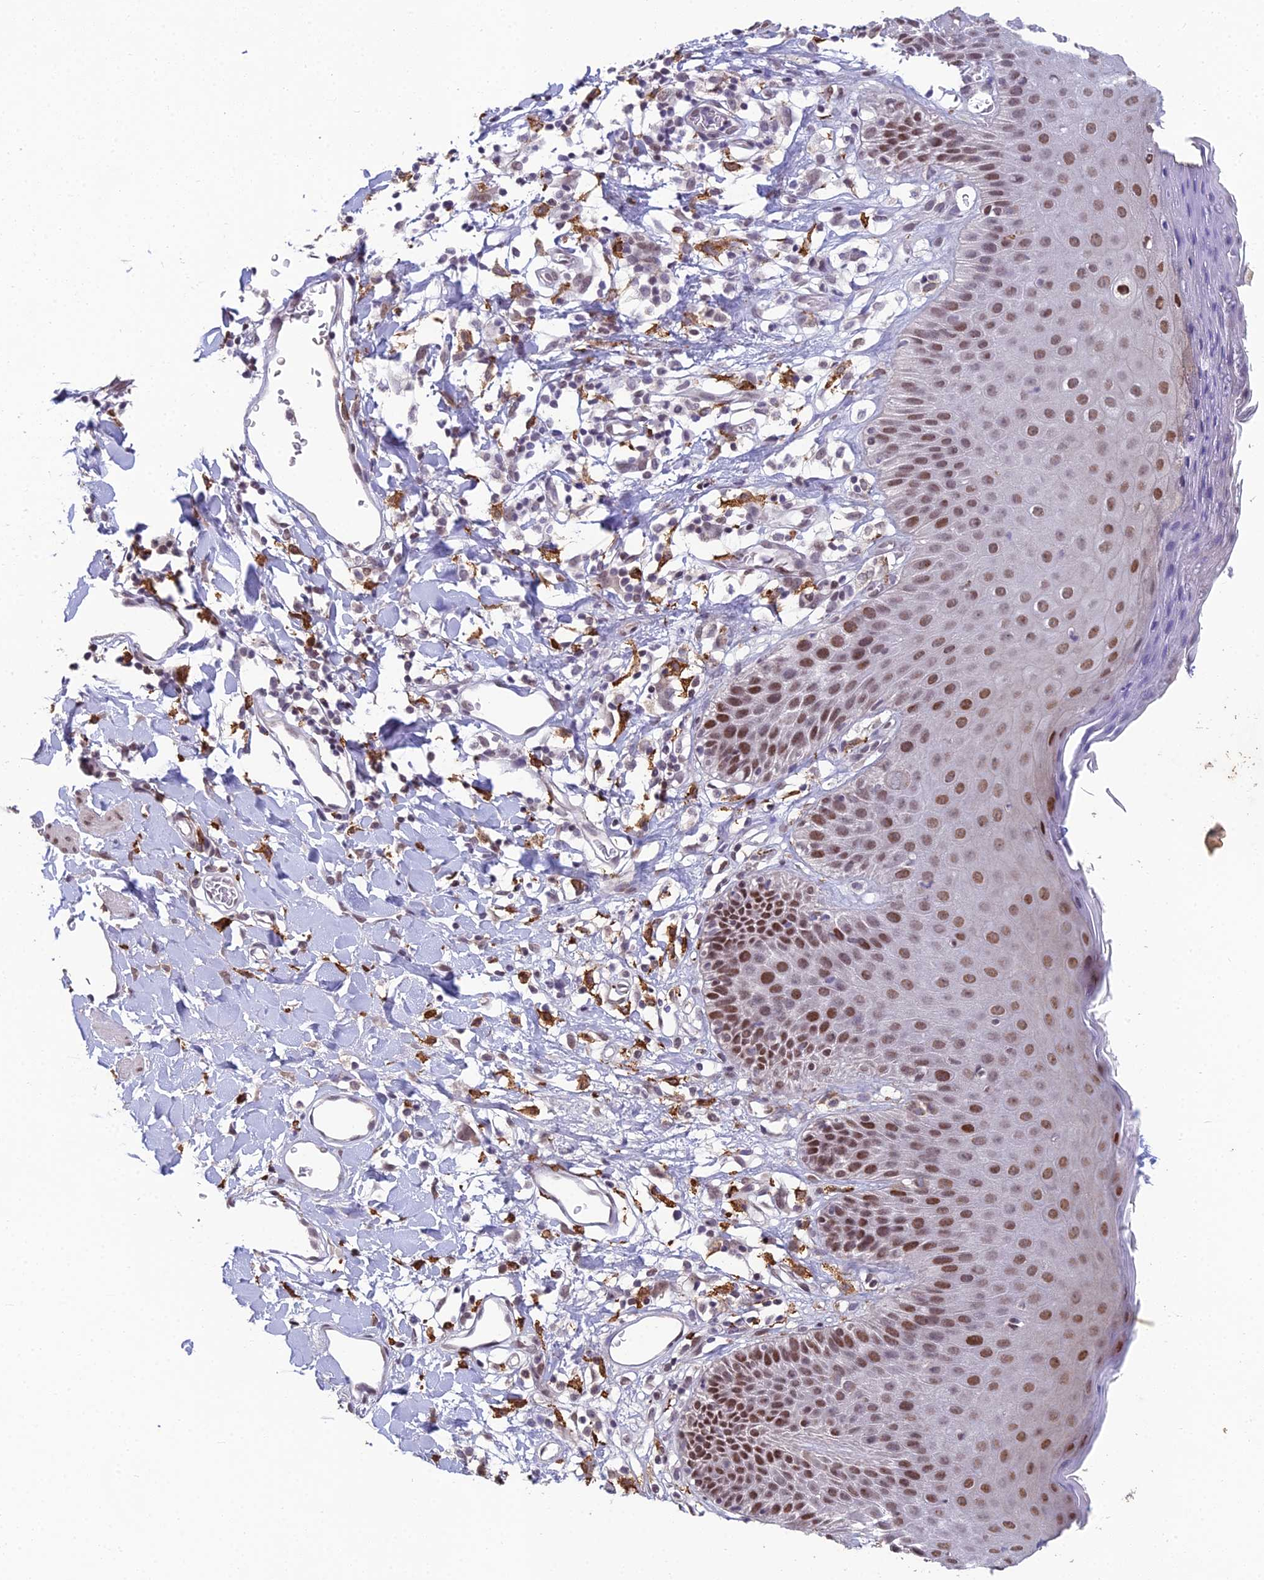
{"staining": {"intensity": "moderate", "quantity": ">75%", "location": "nuclear"}, "tissue": "skin", "cell_type": "Epidermal cells", "image_type": "normal", "snomed": [{"axis": "morphology", "description": "Normal tissue, NOS"}, {"axis": "topography", "description": "Vulva"}], "caption": "The micrograph shows staining of benign skin, revealing moderate nuclear protein positivity (brown color) within epidermal cells. (DAB (3,3'-diaminobenzidine) IHC, brown staining for protein, blue staining for nuclei).", "gene": "ABHD17A", "patient": {"sex": "female", "age": 68}}